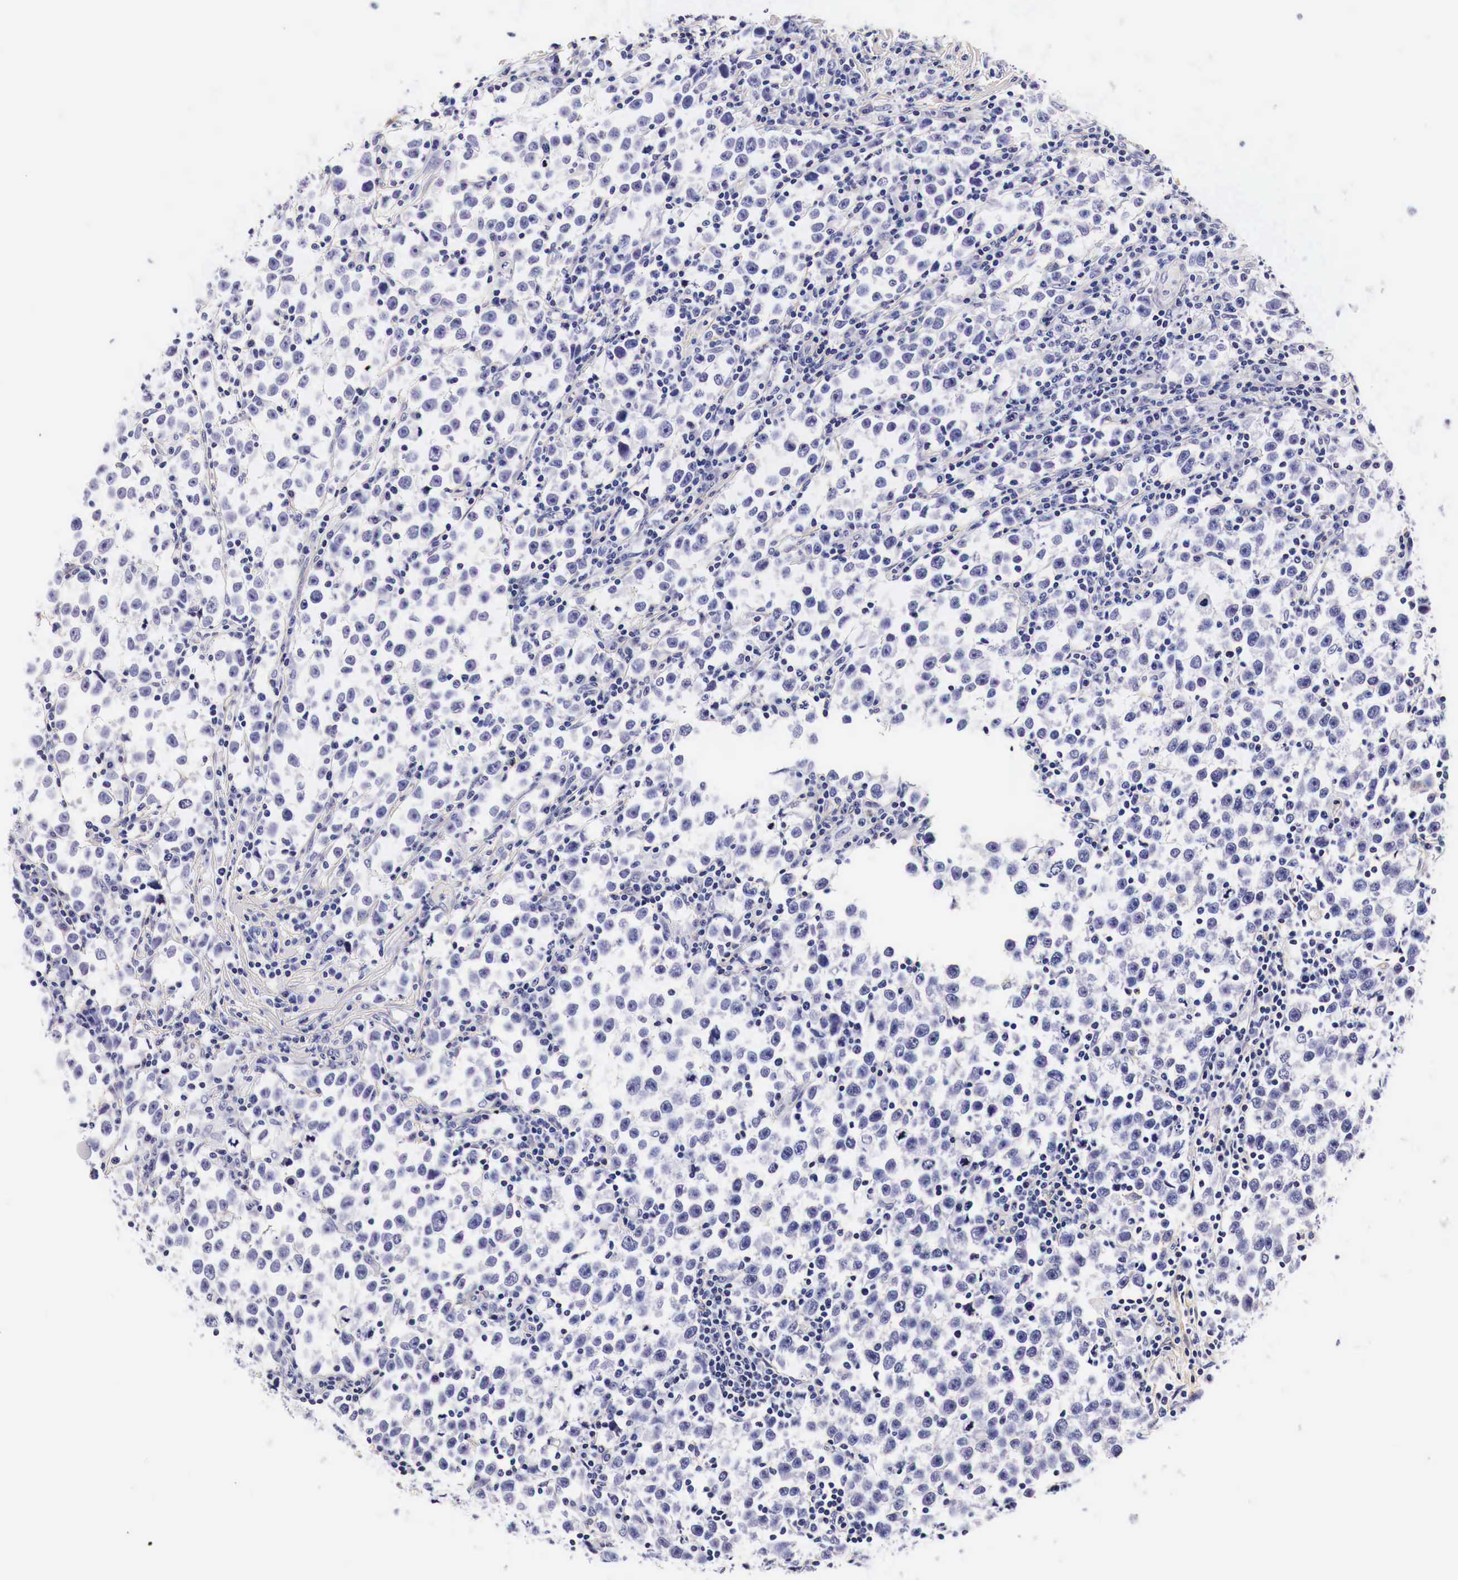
{"staining": {"intensity": "negative", "quantity": "none", "location": "none"}, "tissue": "testis cancer", "cell_type": "Tumor cells", "image_type": "cancer", "snomed": [{"axis": "morphology", "description": "Seminoma, NOS"}, {"axis": "topography", "description": "Testis"}], "caption": "Testis cancer (seminoma) was stained to show a protein in brown. There is no significant staining in tumor cells. (Stains: DAB (3,3'-diaminobenzidine) immunohistochemistry with hematoxylin counter stain, Microscopy: brightfield microscopy at high magnification).", "gene": "EGFR", "patient": {"sex": "male", "age": 43}}